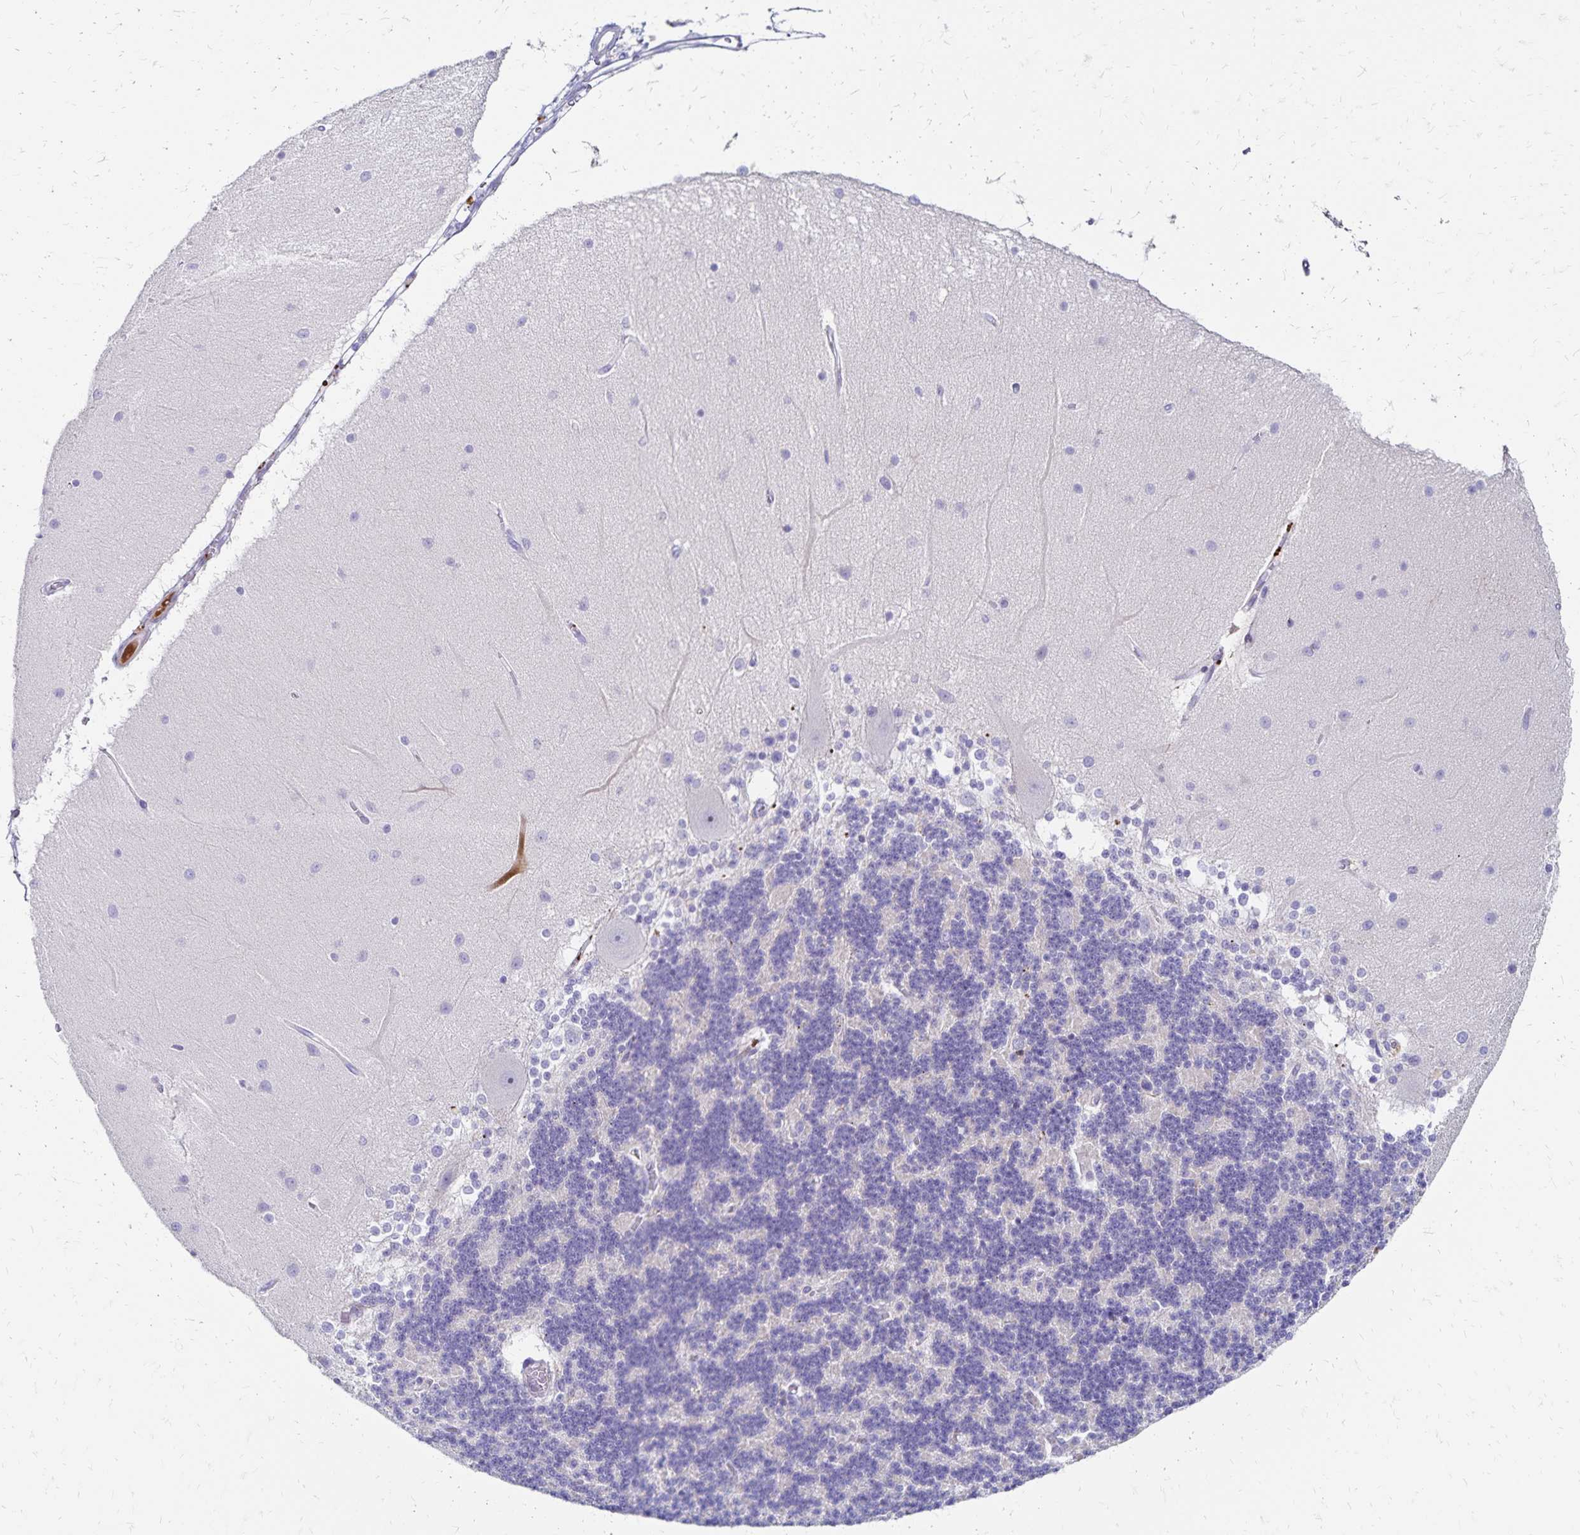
{"staining": {"intensity": "negative", "quantity": "none", "location": "none"}, "tissue": "cerebellum", "cell_type": "Cells in granular layer", "image_type": "normal", "snomed": [{"axis": "morphology", "description": "Normal tissue, NOS"}, {"axis": "topography", "description": "Cerebellum"}], "caption": "Cells in granular layer show no significant staining in benign cerebellum.", "gene": "NECAP1", "patient": {"sex": "female", "age": 54}}